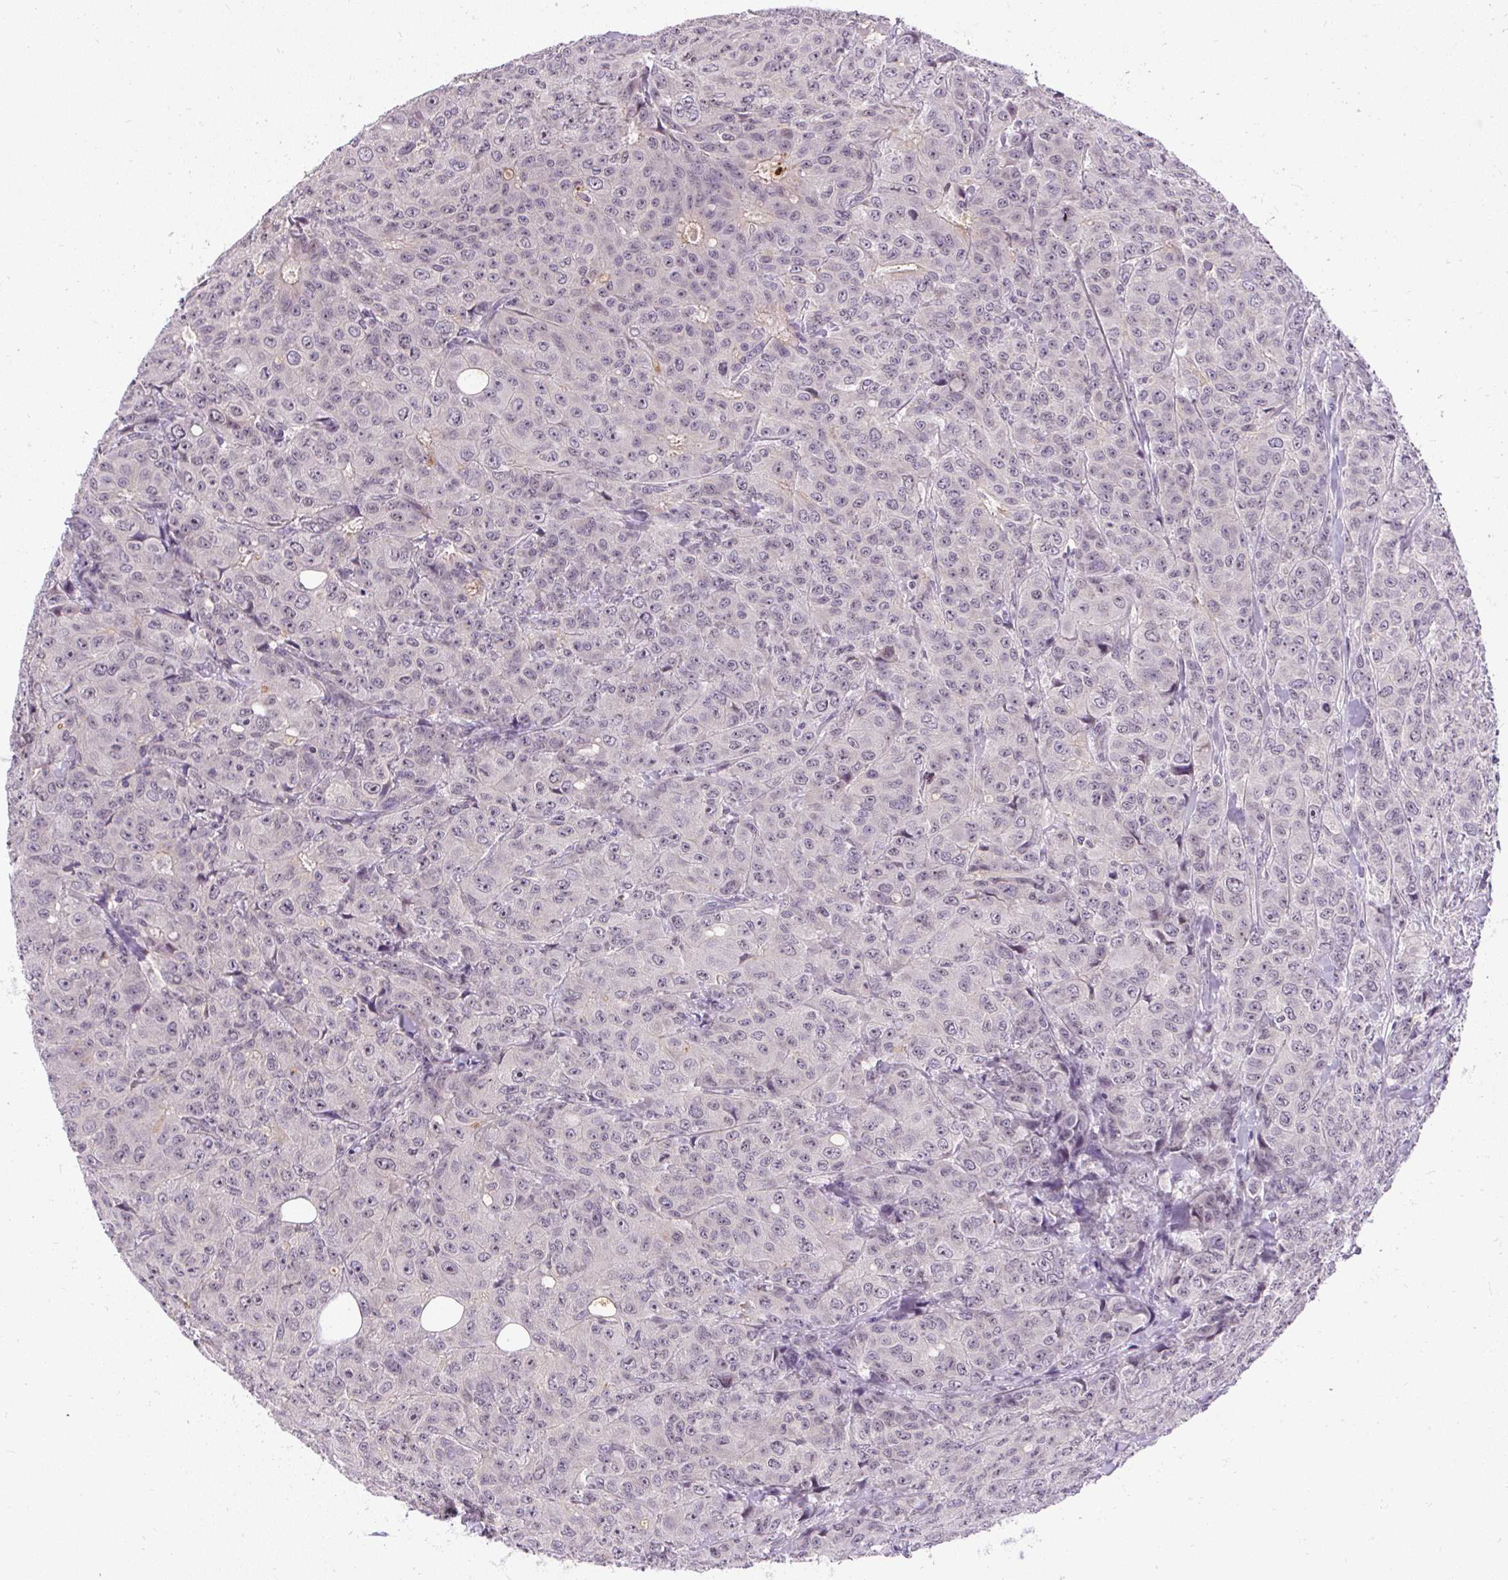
{"staining": {"intensity": "weak", "quantity": "<25%", "location": "nuclear"}, "tissue": "breast cancer", "cell_type": "Tumor cells", "image_type": "cancer", "snomed": [{"axis": "morphology", "description": "Duct carcinoma"}, {"axis": "topography", "description": "Breast"}], "caption": "Tumor cells show no significant positivity in invasive ductal carcinoma (breast).", "gene": "FAM117B", "patient": {"sex": "female", "age": 43}}